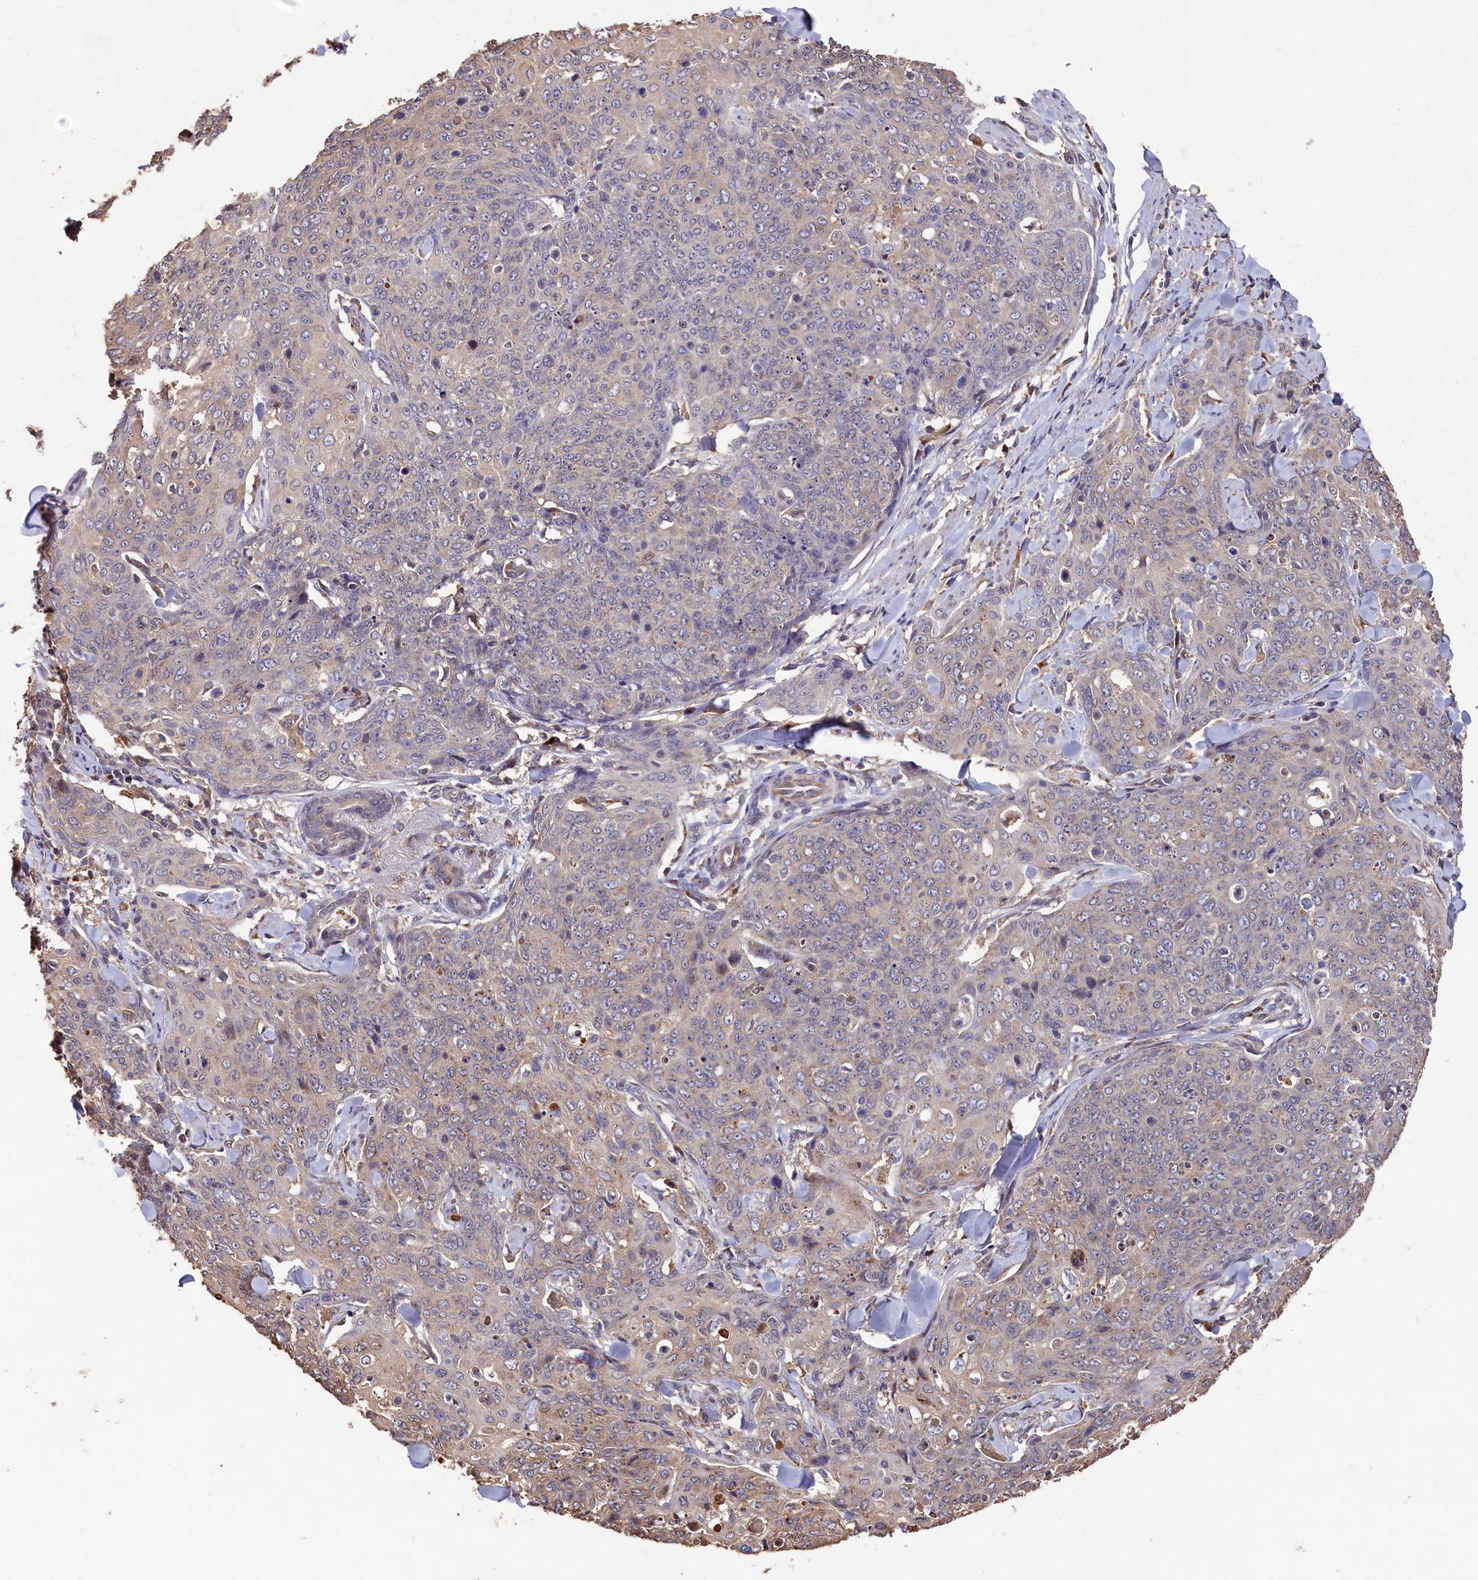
{"staining": {"intensity": "negative", "quantity": "none", "location": "none"}, "tissue": "skin cancer", "cell_type": "Tumor cells", "image_type": "cancer", "snomed": [{"axis": "morphology", "description": "Squamous cell carcinoma, NOS"}, {"axis": "topography", "description": "Skin"}, {"axis": "topography", "description": "Vulva"}], "caption": "The histopathology image demonstrates no significant staining in tumor cells of squamous cell carcinoma (skin).", "gene": "NAA60", "patient": {"sex": "female", "age": 85}}